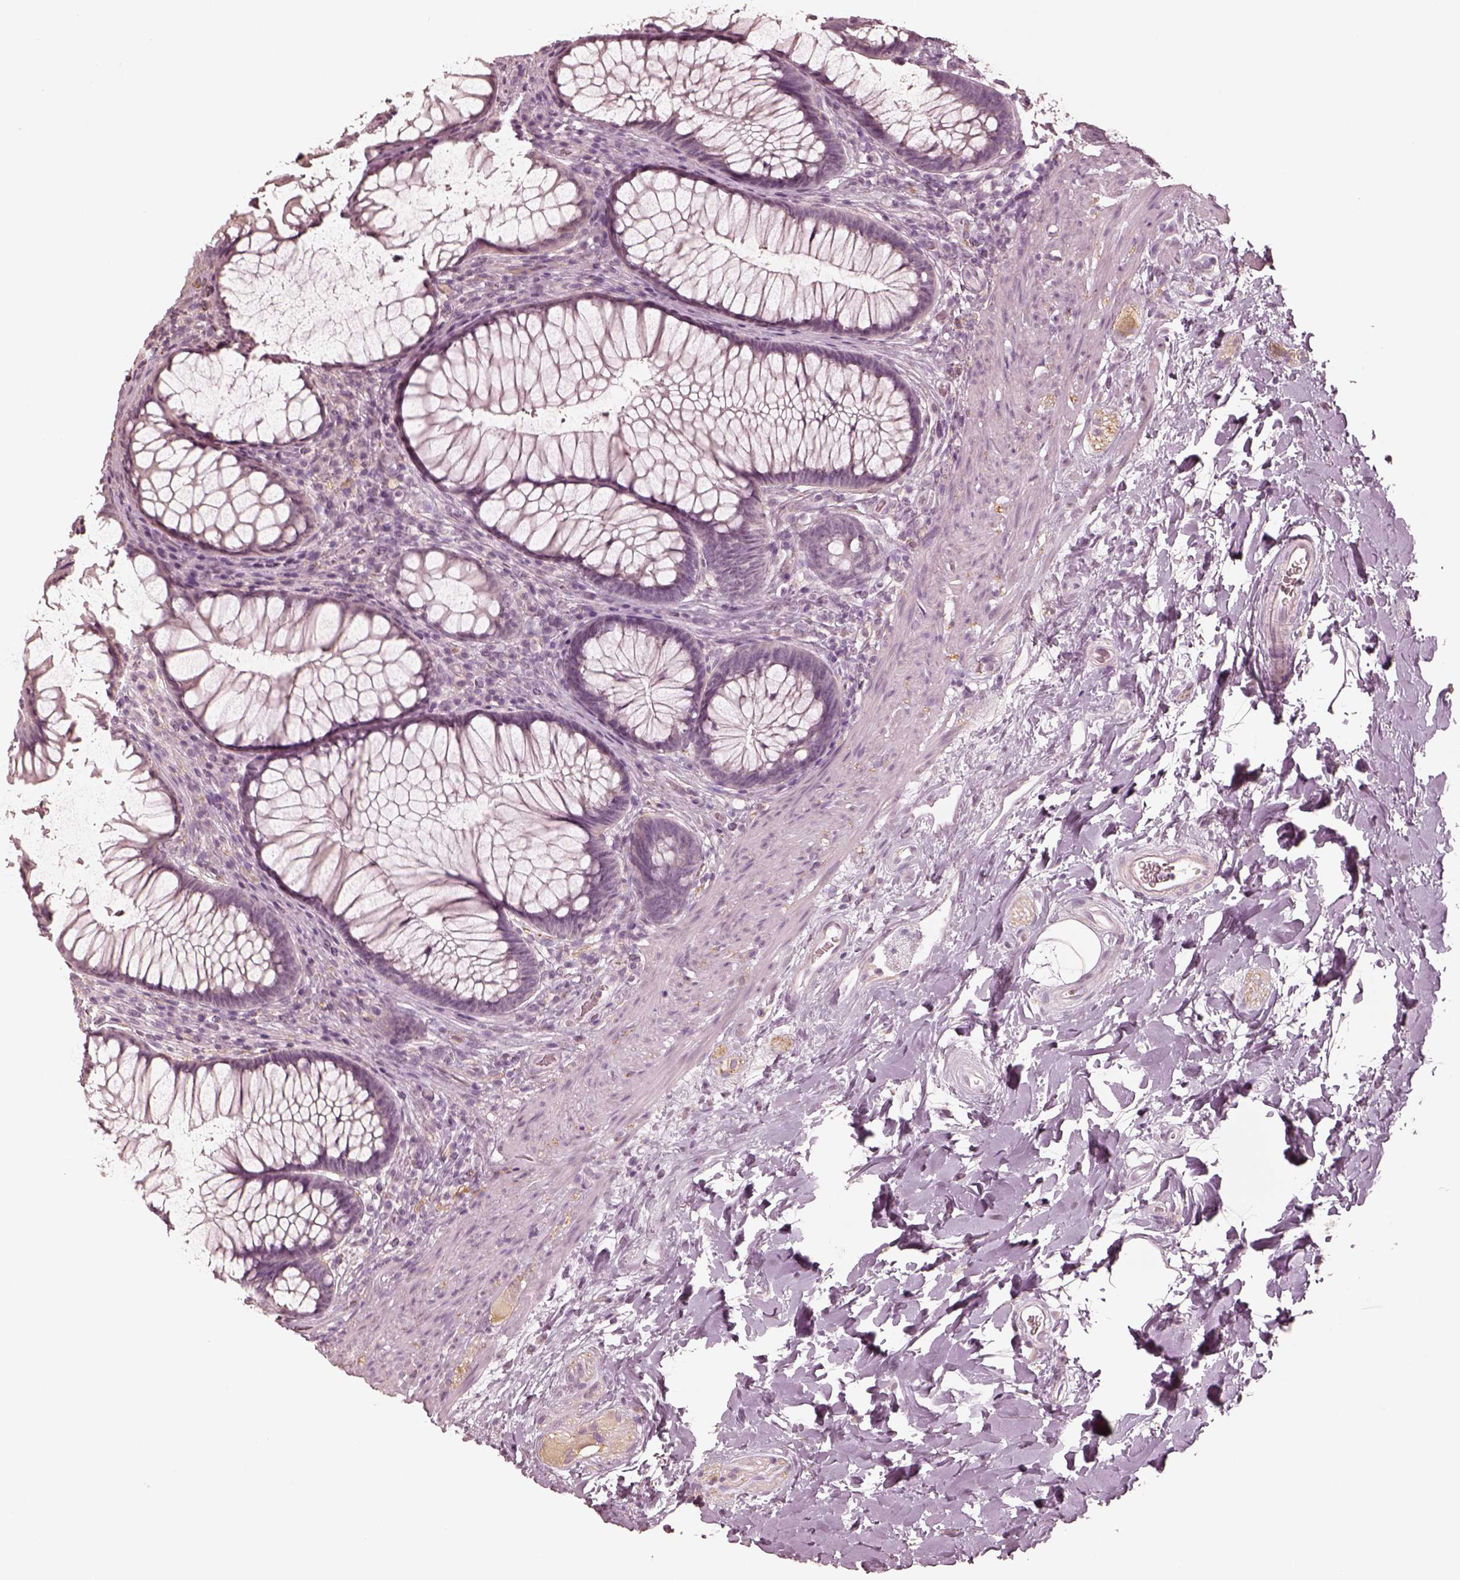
{"staining": {"intensity": "negative", "quantity": "none", "location": "none"}, "tissue": "rectum", "cell_type": "Glandular cells", "image_type": "normal", "snomed": [{"axis": "morphology", "description": "Normal tissue, NOS"}, {"axis": "topography", "description": "Smooth muscle"}, {"axis": "topography", "description": "Rectum"}], "caption": "An immunohistochemistry photomicrograph of unremarkable rectum is shown. There is no staining in glandular cells of rectum.", "gene": "DNAAF9", "patient": {"sex": "male", "age": 53}}